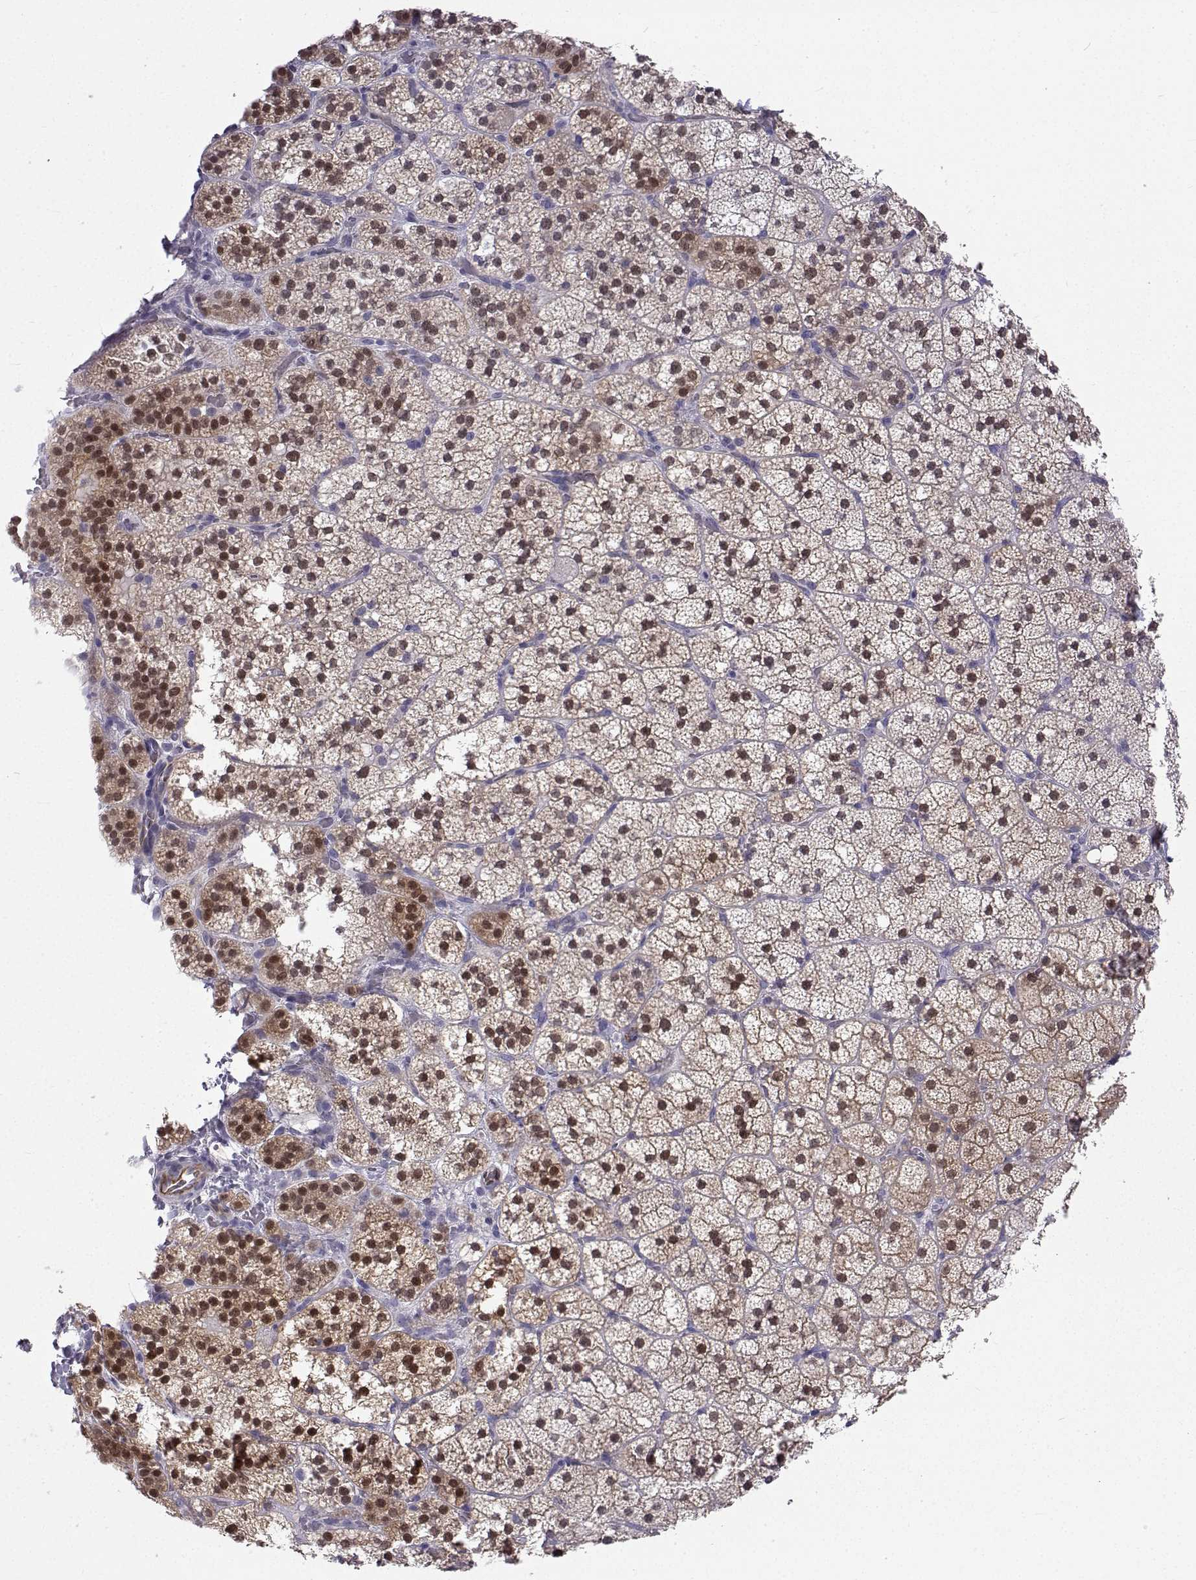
{"staining": {"intensity": "strong", "quantity": "25%-75%", "location": "nuclear"}, "tissue": "adrenal gland", "cell_type": "Glandular cells", "image_type": "normal", "snomed": [{"axis": "morphology", "description": "Normal tissue, NOS"}, {"axis": "topography", "description": "Adrenal gland"}], "caption": "IHC histopathology image of benign human adrenal gland stained for a protein (brown), which shows high levels of strong nuclear expression in about 25%-75% of glandular cells.", "gene": "GALM", "patient": {"sex": "male", "age": 53}}